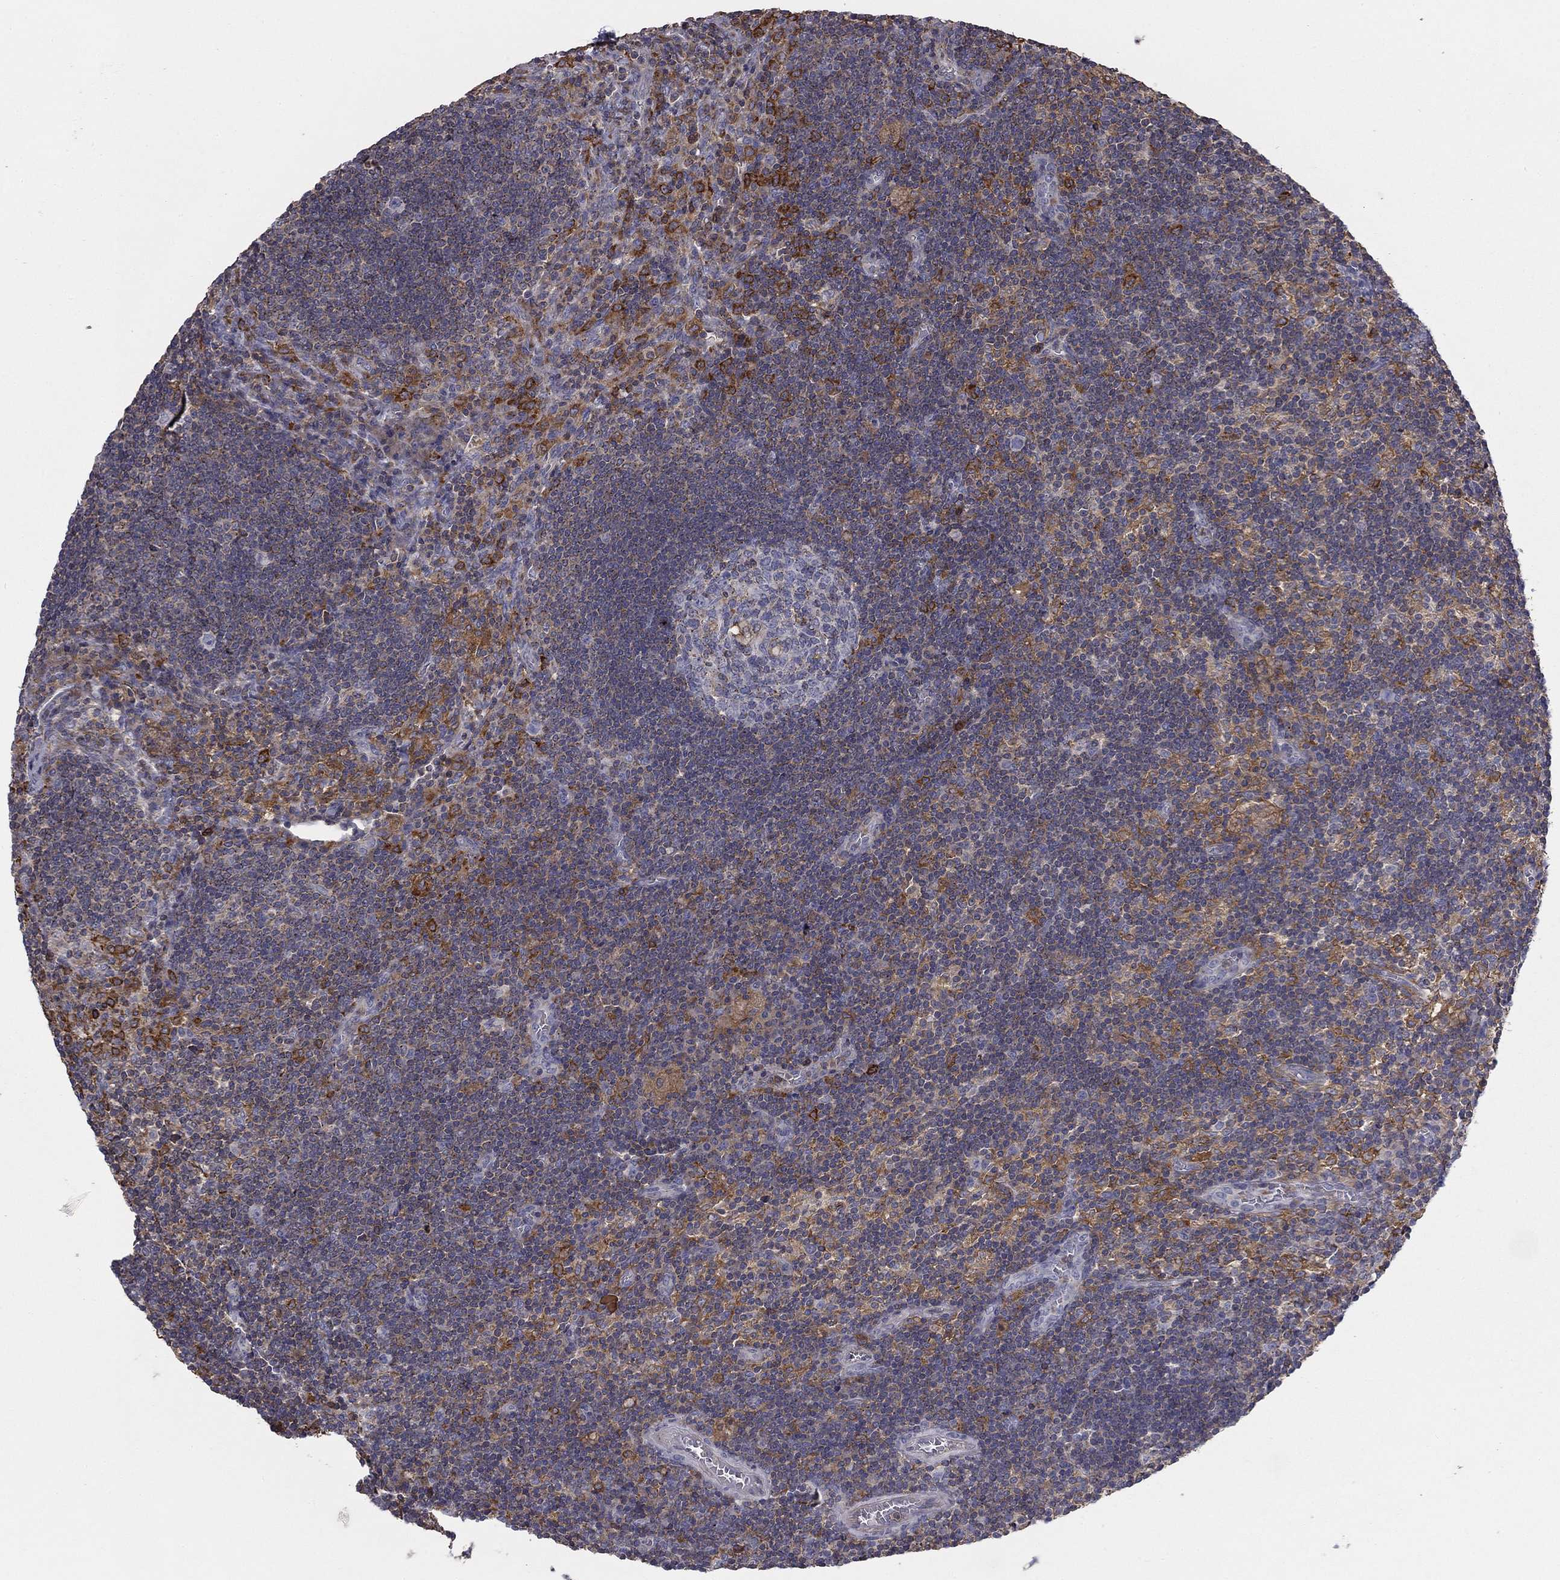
{"staining": {"intensity": "moderate", "quantity": "<25%", "location": "cytoplasmic/membranous"}, "tissue": "lymph node", "cell_type": "Germinal center cells", "image_type": "normal", "snomed": [{"axis": "morphology", "description": "Normal tissue, NOS"}, {"axis": "morphology", "description": "Adenocarcinoma, NOS"}, {"axis": "topography", "description": "Lymph node"}, {"axis": "topography", "description": "Pancreas"}], "caption": "A low amount of moderate cytoplasmic/membranous positivity is present in about <25% of germinal center cells in benign lymph node.", "gene": "PLCB2", "patient": {"sex": "female", "age": 58}}